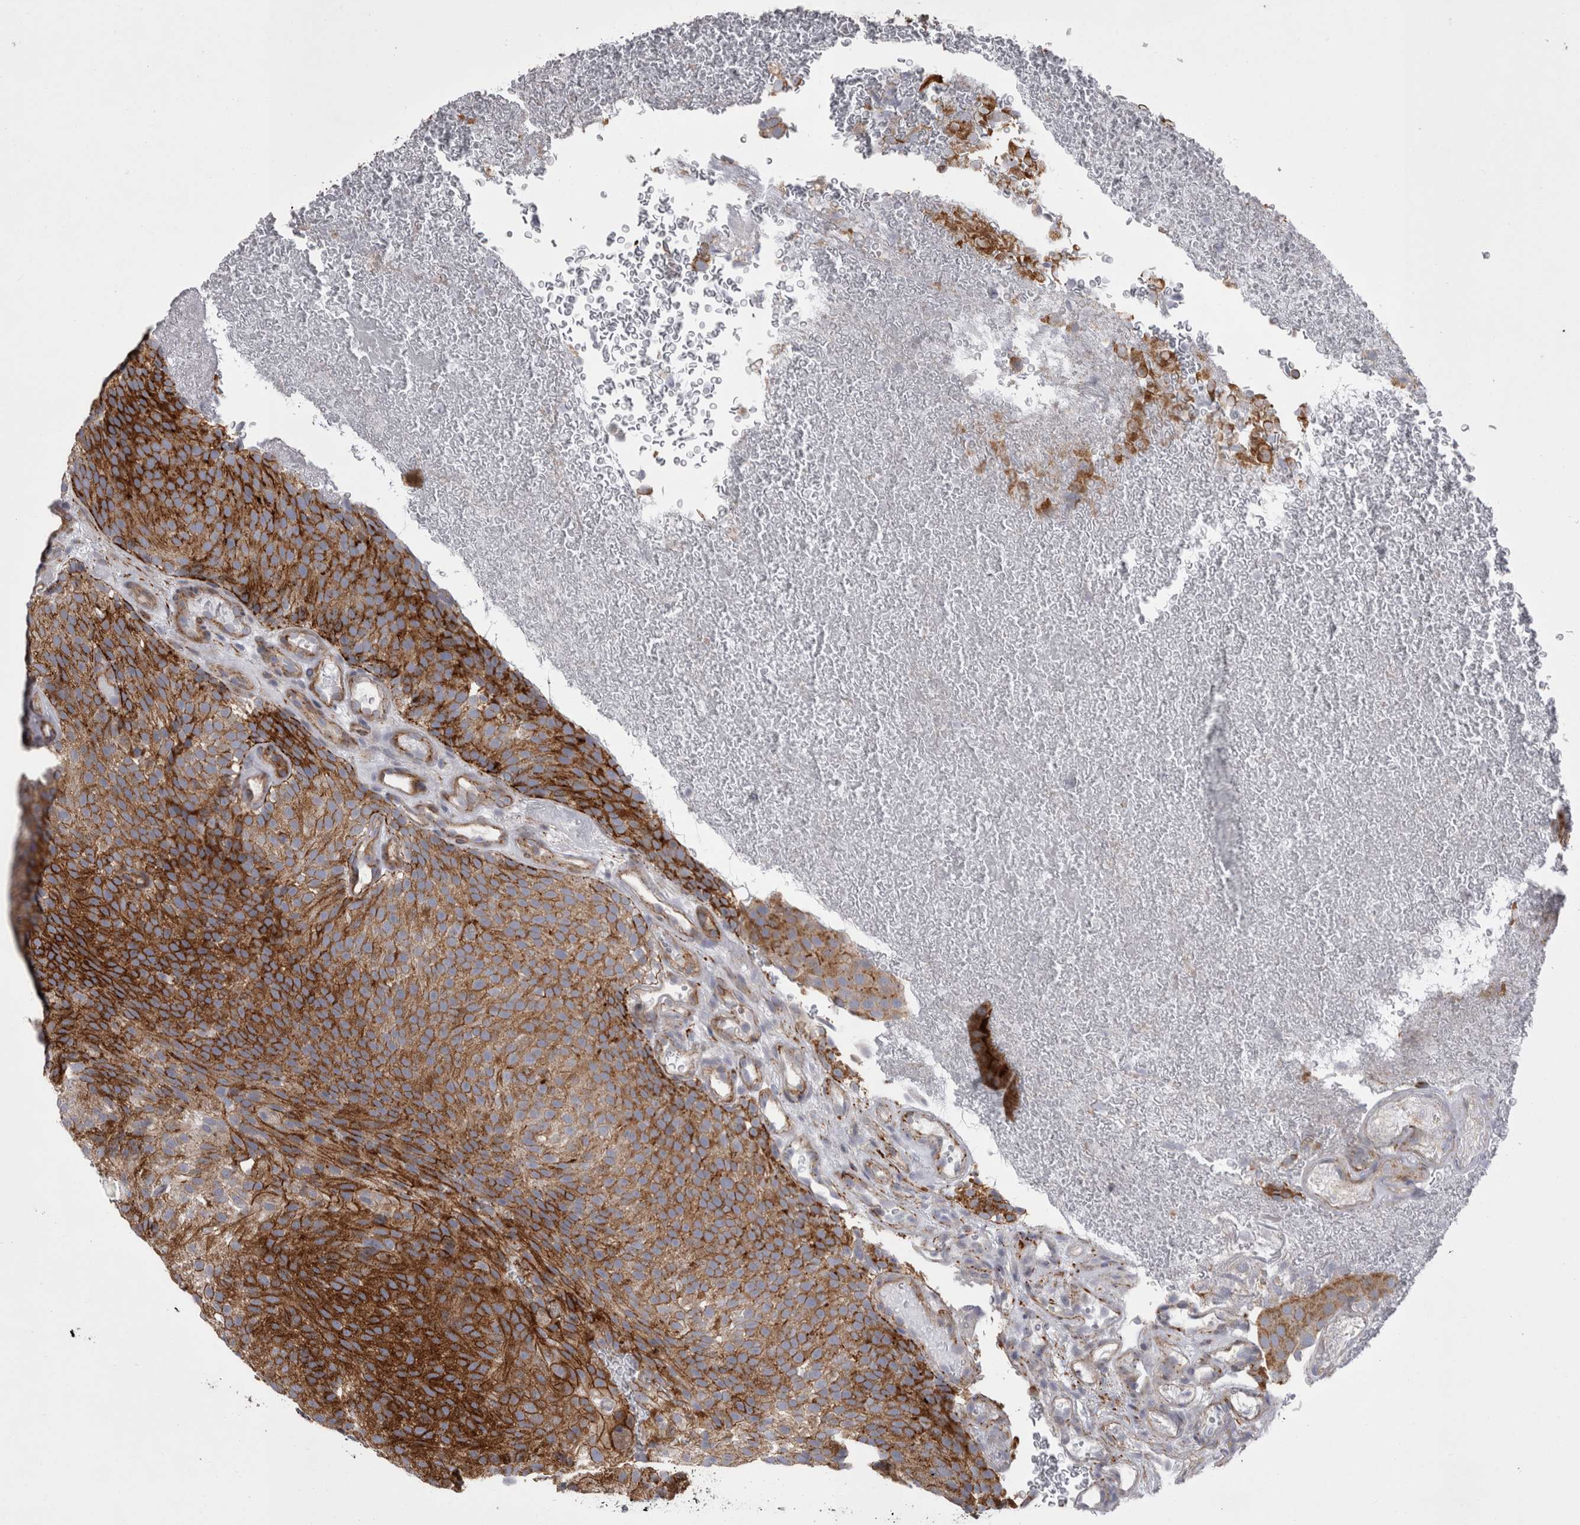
{"staining": {"intensity": "strong", "quantity": ">75%", "location": "cytoplasmic/membranous"}, "tissue": "urothelial cancer", "cell_type": "Tumor cells", "image_type": "cancer", "snomed": [{"axis": "morphology", "description": "Urothelial carcinoma, Low grade"}, {"axis": "topography", "description": "Urinary bladder"}], "caption": "Brown immunohistochemical staining in urothelial cancer displays strong cytoplasmic/membranous expression in approximately >75% of tumor cells.", "gene": "TSPOAP1", "patient": {"sex": "male", "age": 78}}